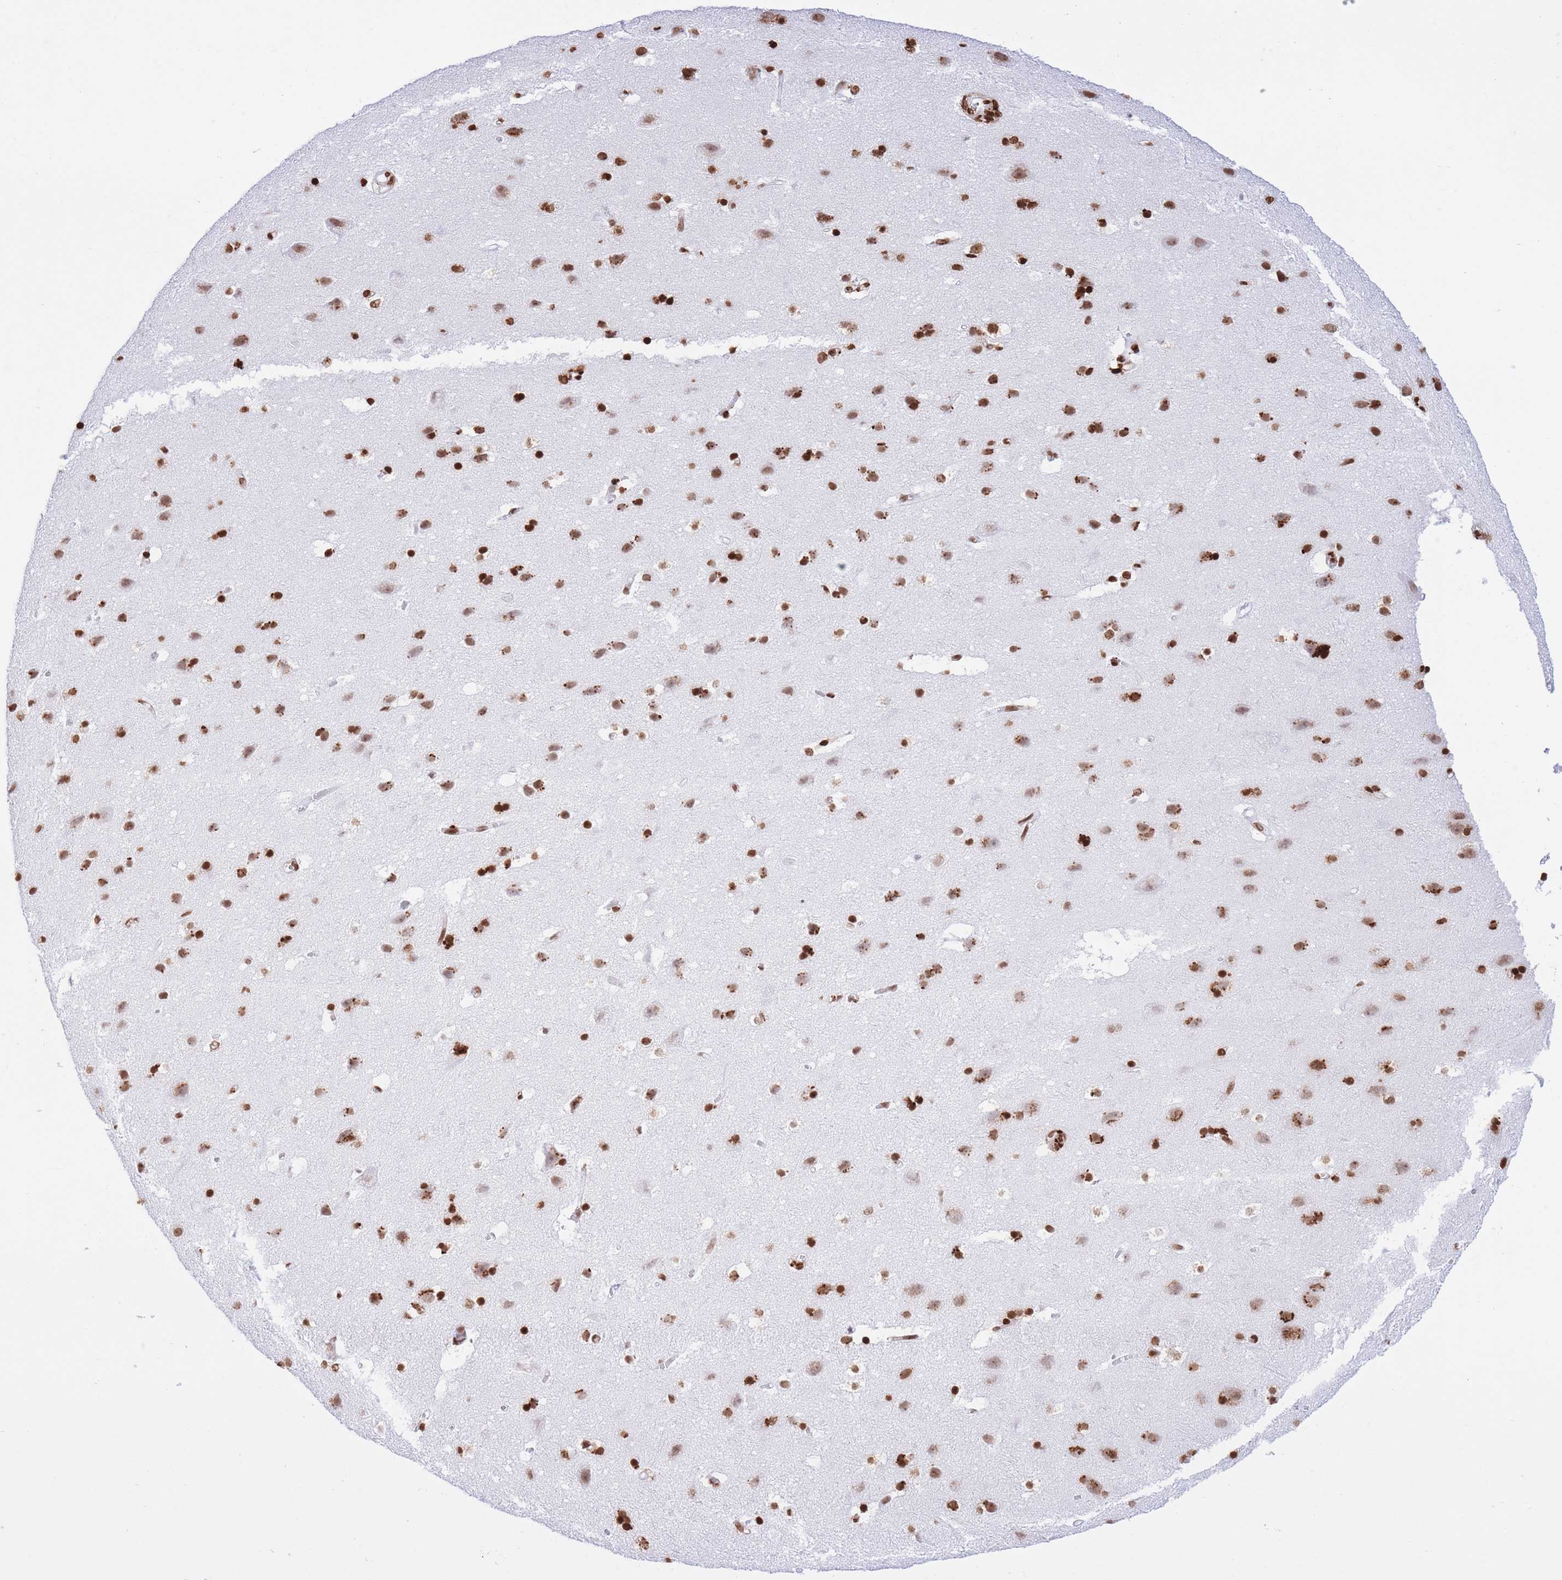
{"staining": {"intensity": "moderate", "quantity": ">75%", "location": "nuclear"}, "tissue": "cerebral cortex", "cell_type": "Endothelial cells", "image_type": "normal", "snomed": [{"axis": "morphology", "description": "Normal tissue, NOS"}, {"axis": "topography", "description": "Cerebral cortex"}], "caption": "Immunohistochemistry image of benign cerebral cortex: human cerebral cortex stained using IHC reveals medium levels of moderate protein expression localized specifically in the nuclear of endothelial cells, appearing as a nuclear brown color.", "gene": "H2BC10", "patient": {"sex": "male", "age": 54}}